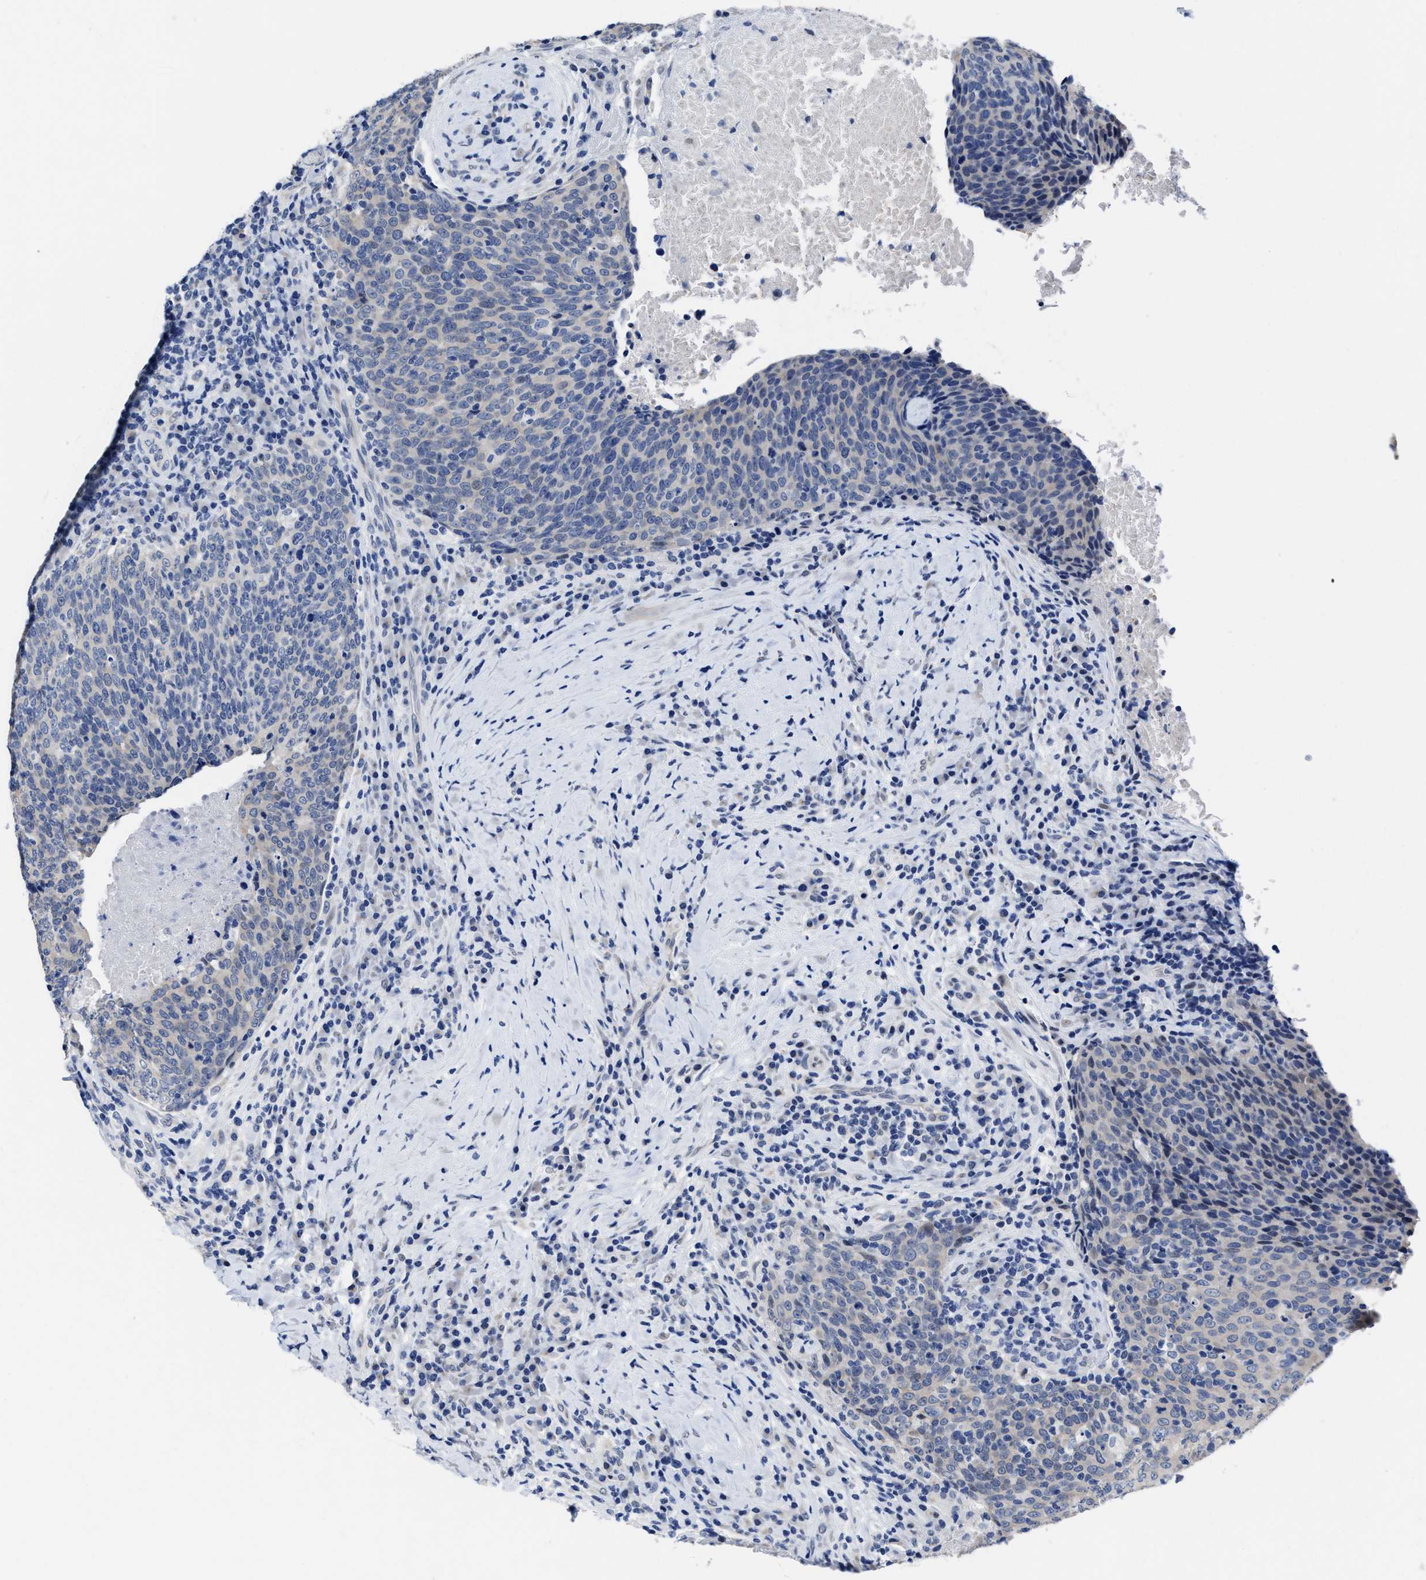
{"staining": {"intensity": "negative", "quantity": "none", "location": "none"}, "tissue": "head and neck cancer", "cell_type": "Tumor cells", "image_type": "cancer", "snomed": [{"axis": "morphology", "description": "Squamous cell carcinoma, NOS"}, {"axis": "morphology", "description": "Squamous cell carcinoma, metastatic, NOS"}, {"axis": "topography", "description": "Lymph node"}, {"axis": "topography", "description": "Head-Neck"}], "caption": "IHC histopathology image of head and neck cancer stained for a protein (brown), which shows no expression in tumor cells.", "gene": "HOOK1", "patient": {"sex": "male", "age": 62}}